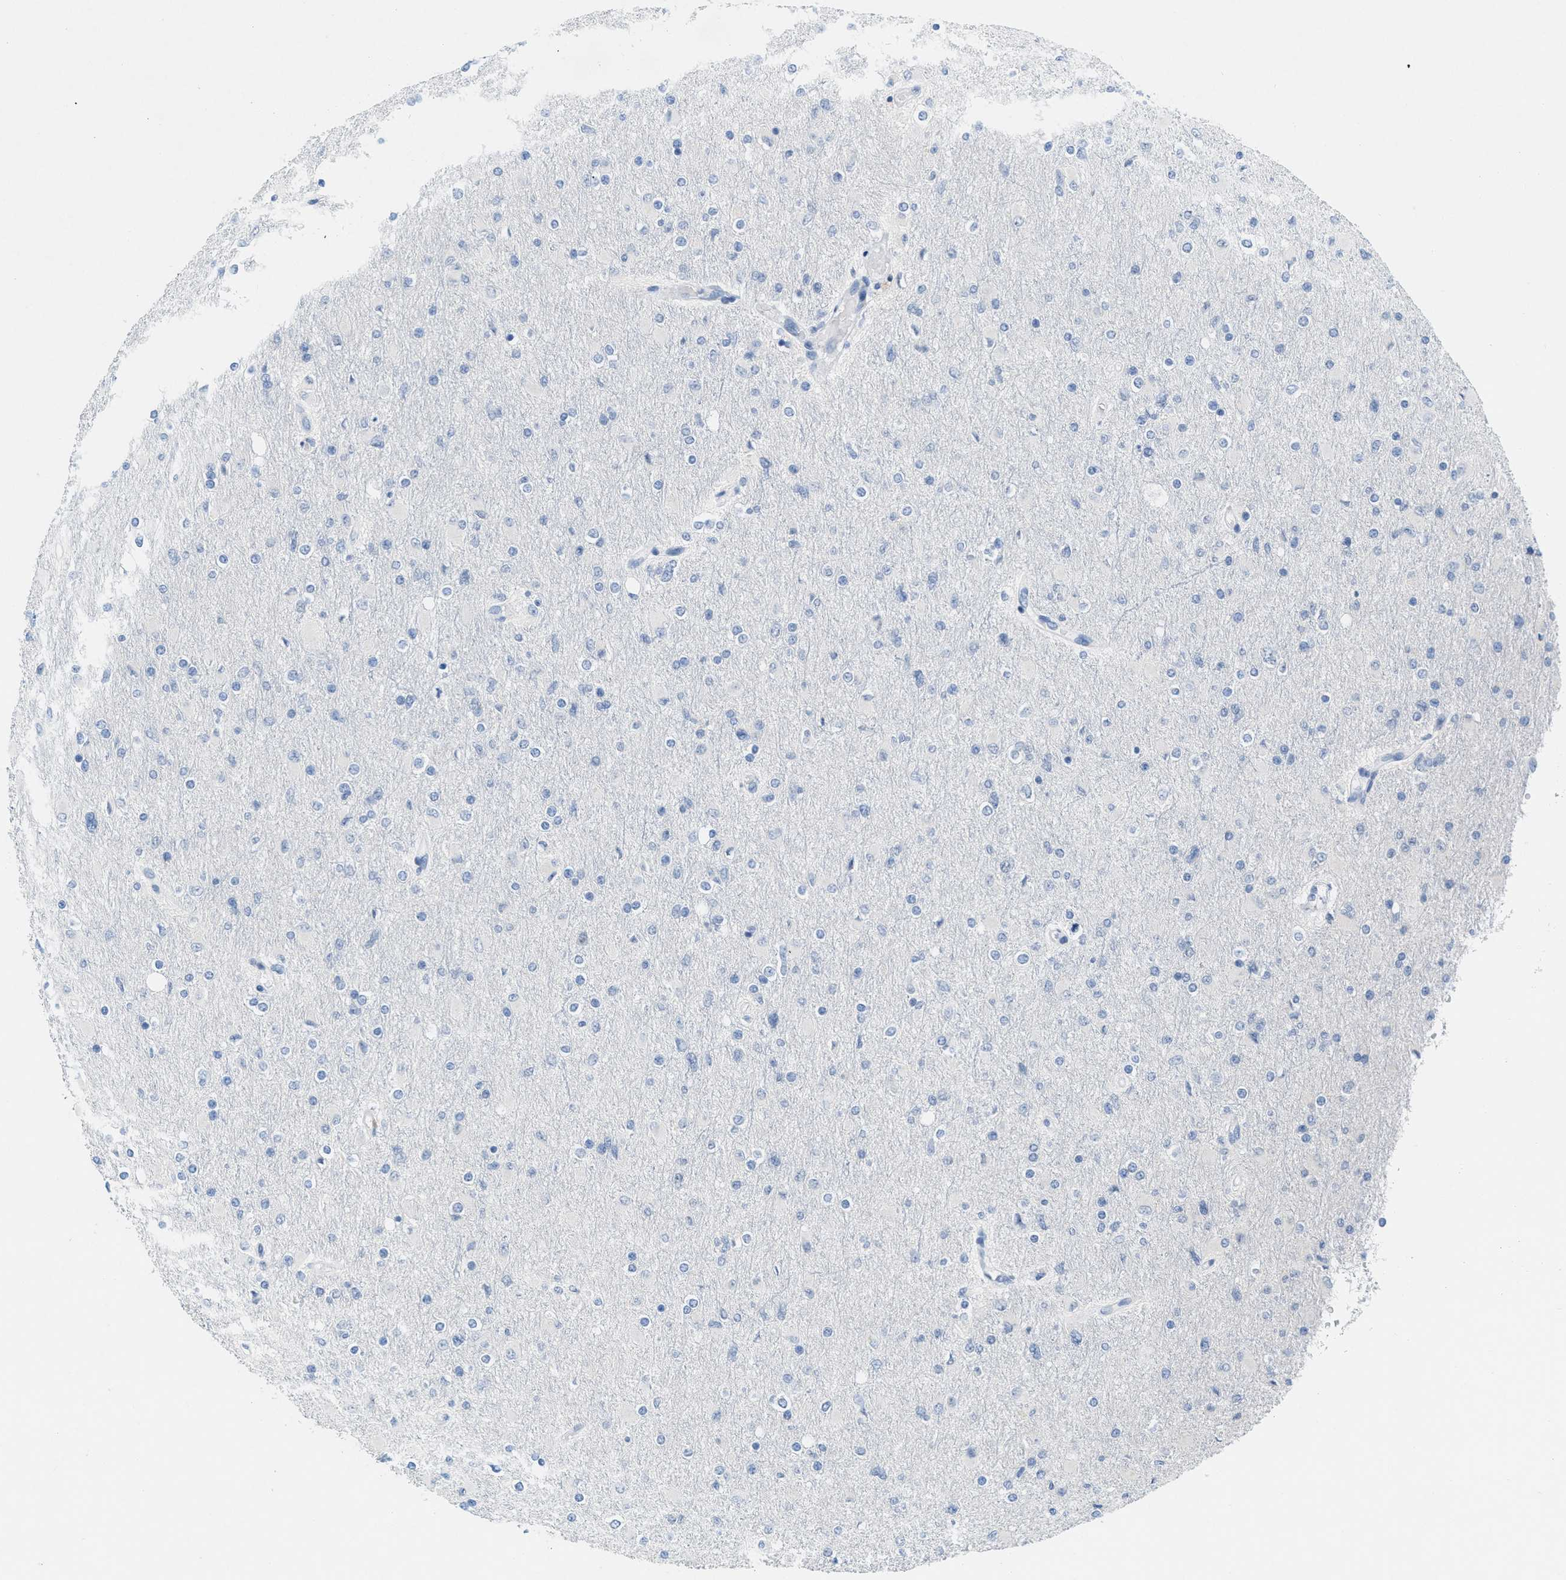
{"staining": {"intensity": "negative", "quantity": "none", "location": "none"}, "tissue": "glioma", "cell_type": "Tumor cells", "image_type": "cancer", "snomed": [{"axis": "morphology", "description": "Glioma, malignant, High grade"}, {"axis": "topography", "description": "Cerebral cortex"}], "caption": "Tumor cells show no significant staining in glioma.", "gene": "HSF2", "patient": {"sex": "female", "age": 36}}